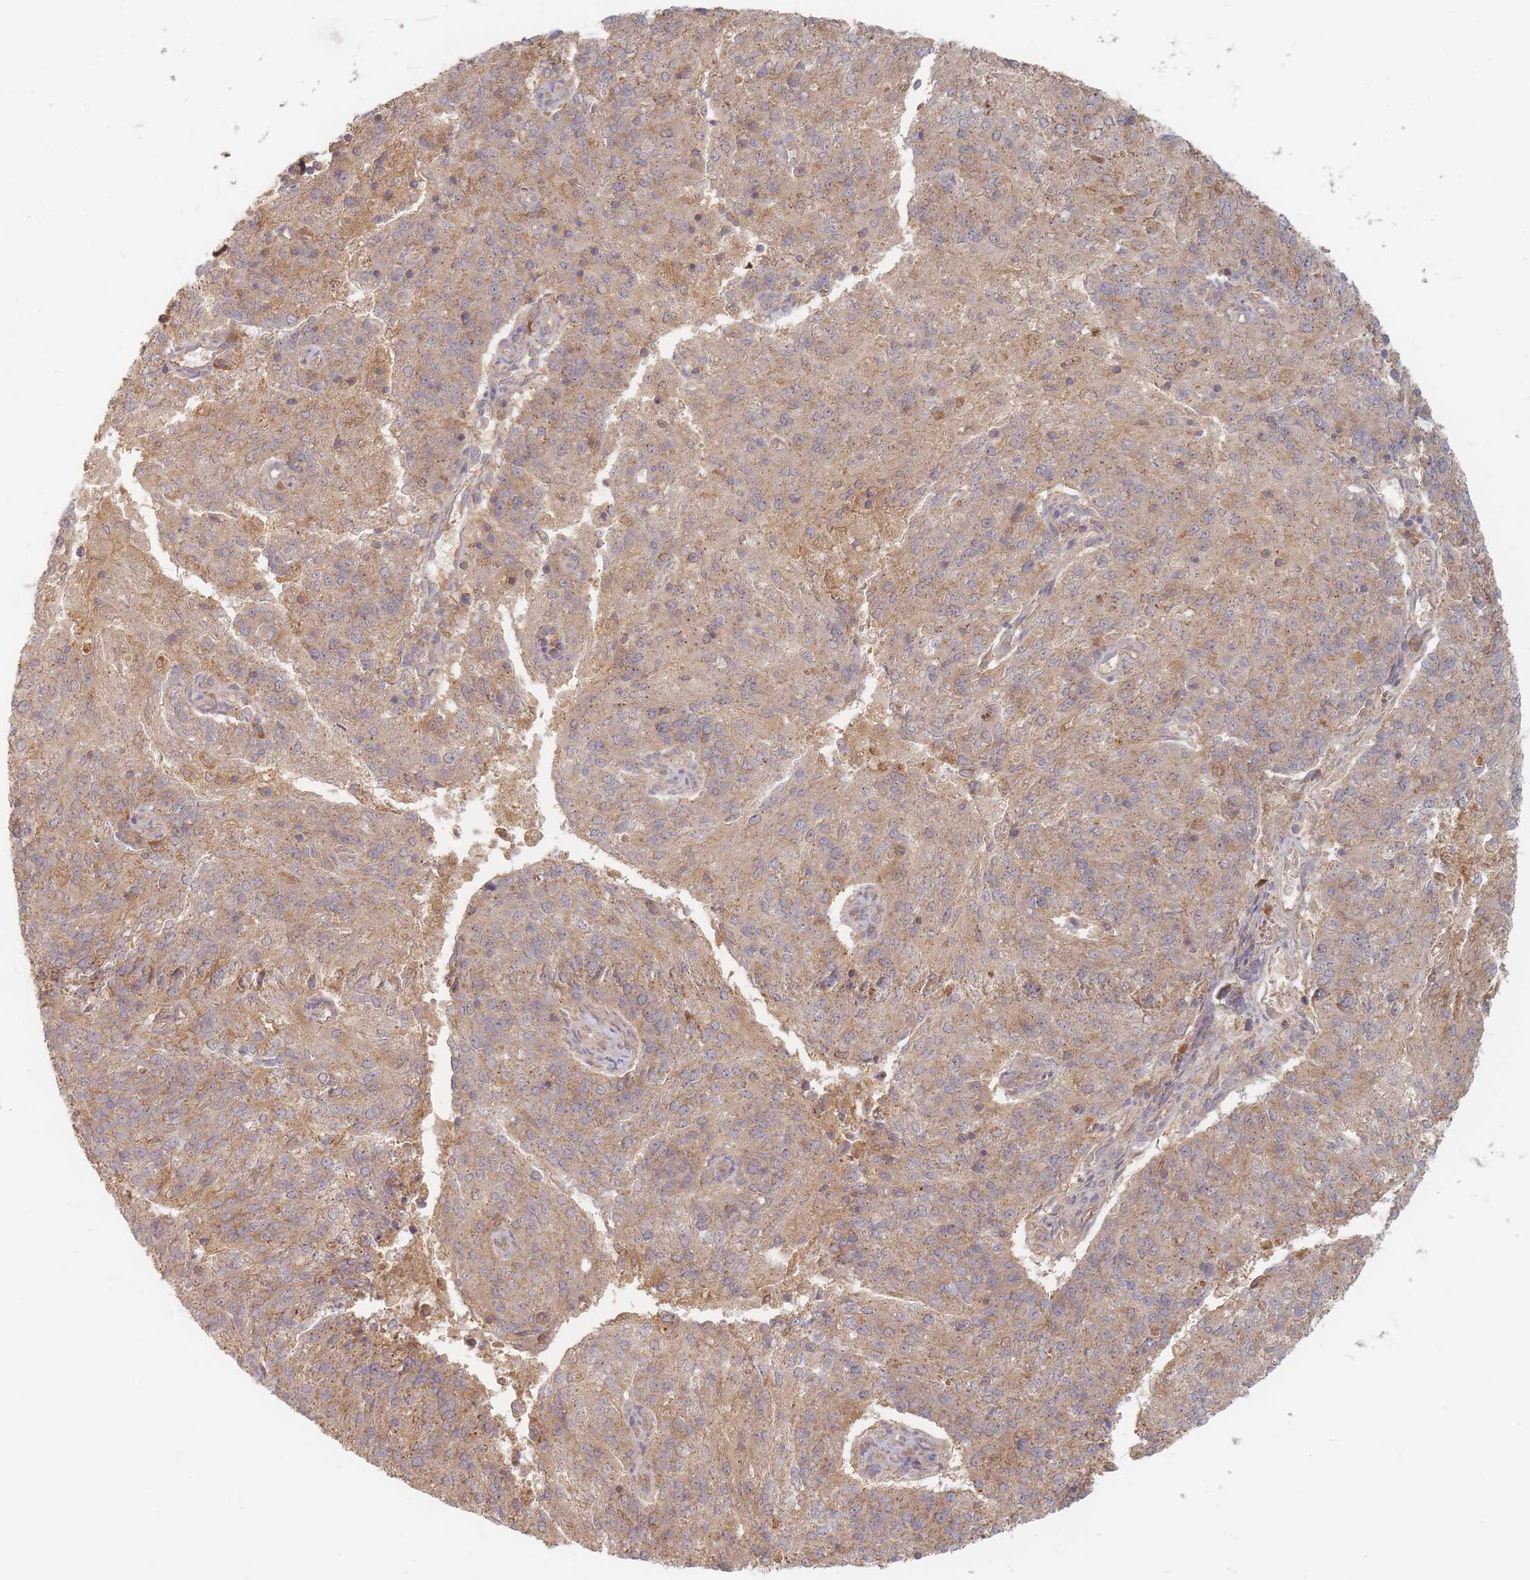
{"staining": {"intensity": "moderate", "quantity": ">75%", "location": "cytoplasmic/membranous"}, "tissue": "endometrial cancer", "cell_type": "Tumor cells", "image_type": "cancer", "snomed": [{"axis": "morphology", "description": "Adenocarcinoma, NOS"}, {"axis": "topography", "description": "Endometrium"}], "caption": "Immunohistochemical staining of endometrial adenocarcinoma reveals medium levels of moderate cytoplasmic/membranous protein expression in approximately >75% of tumor cells.", "gene": "SLC35F3", "patient": {"sex": "female", "age": 82}}